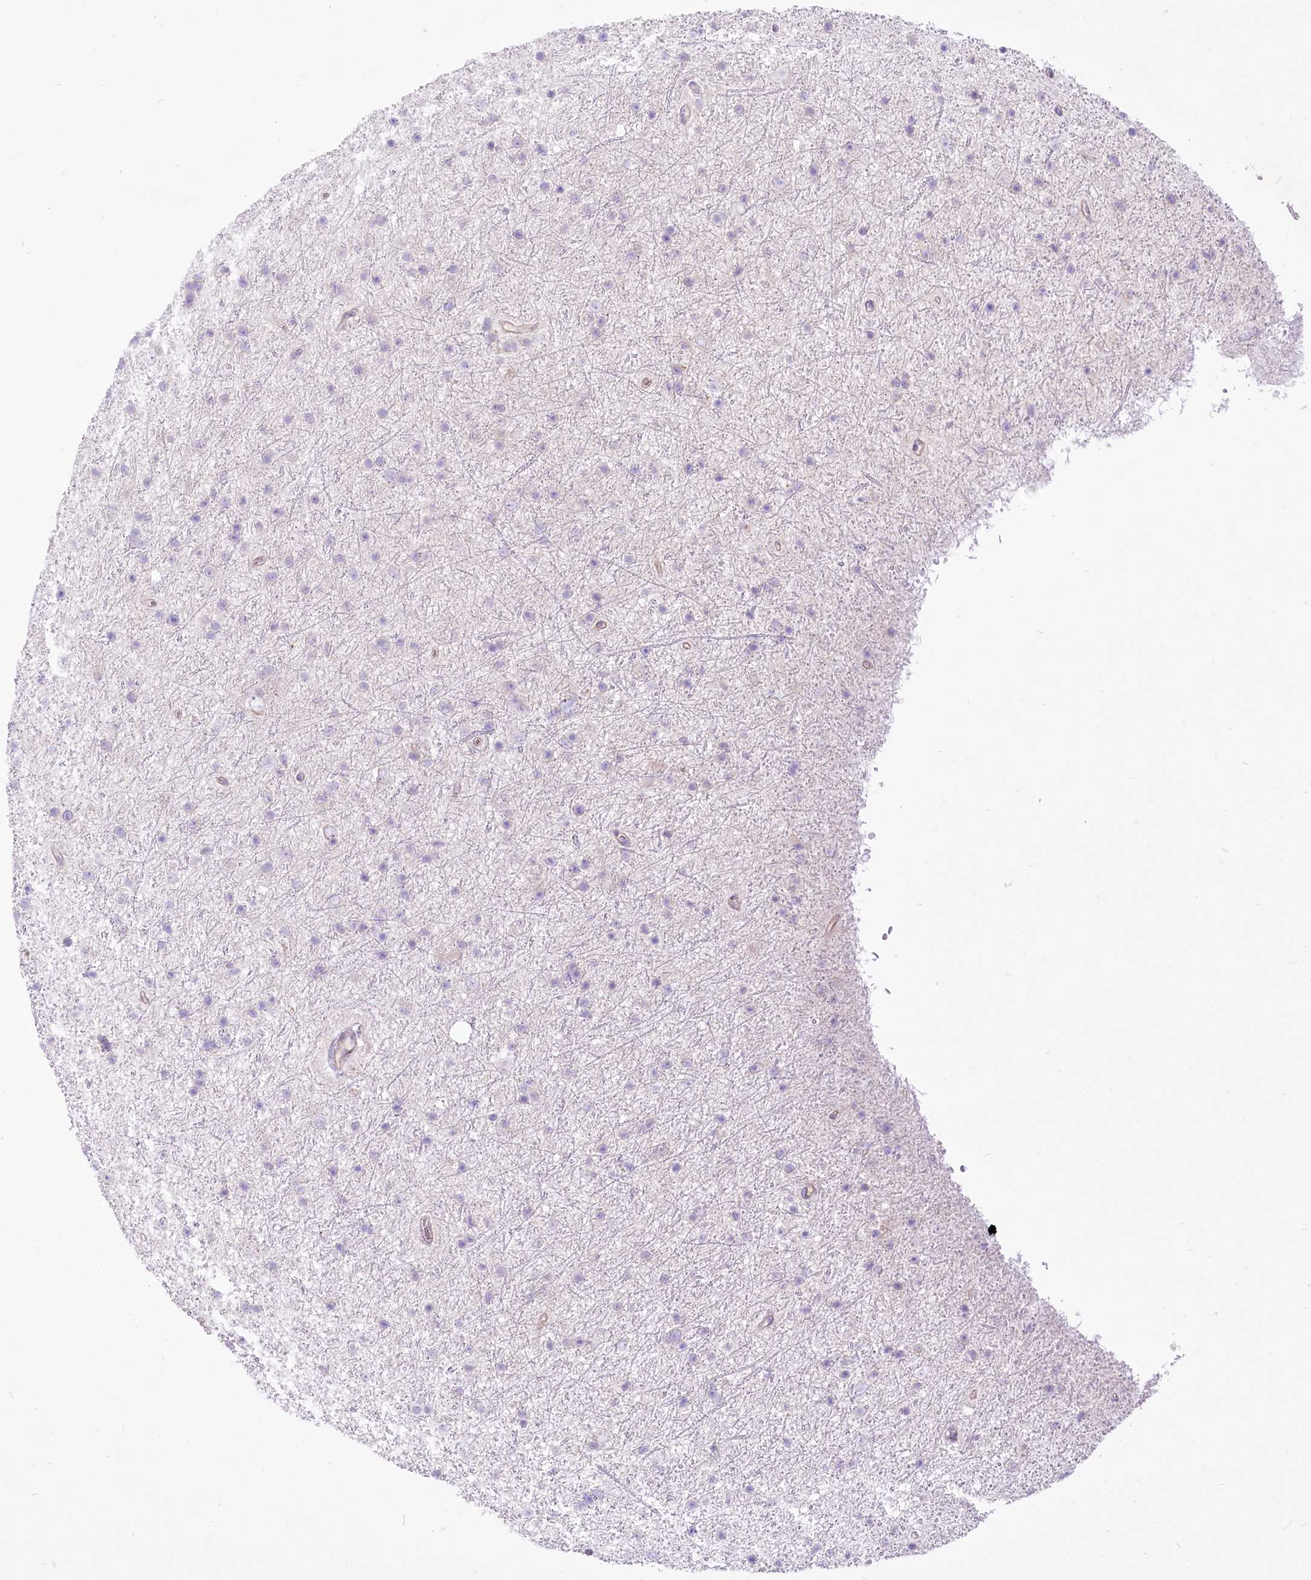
{"staining": {"intensity": "negative", "quantity": "none", "location": "none"}, "tissue": "glioma", "cell_type": "Tumor cells", "image_type": "cancer", "snomed": [{"axis": "morphology", "description": "Glioma, malignant, Low grade"}, {"axis": "topography", "description": "Cerebral cortex"}], "caption": "DAB immunohistochemical staining of human malignant low-grade glioma reveals no significant positivity in tumor cells.", "gene": "HELT", "patient": {"sex": "female", "age": 39}}